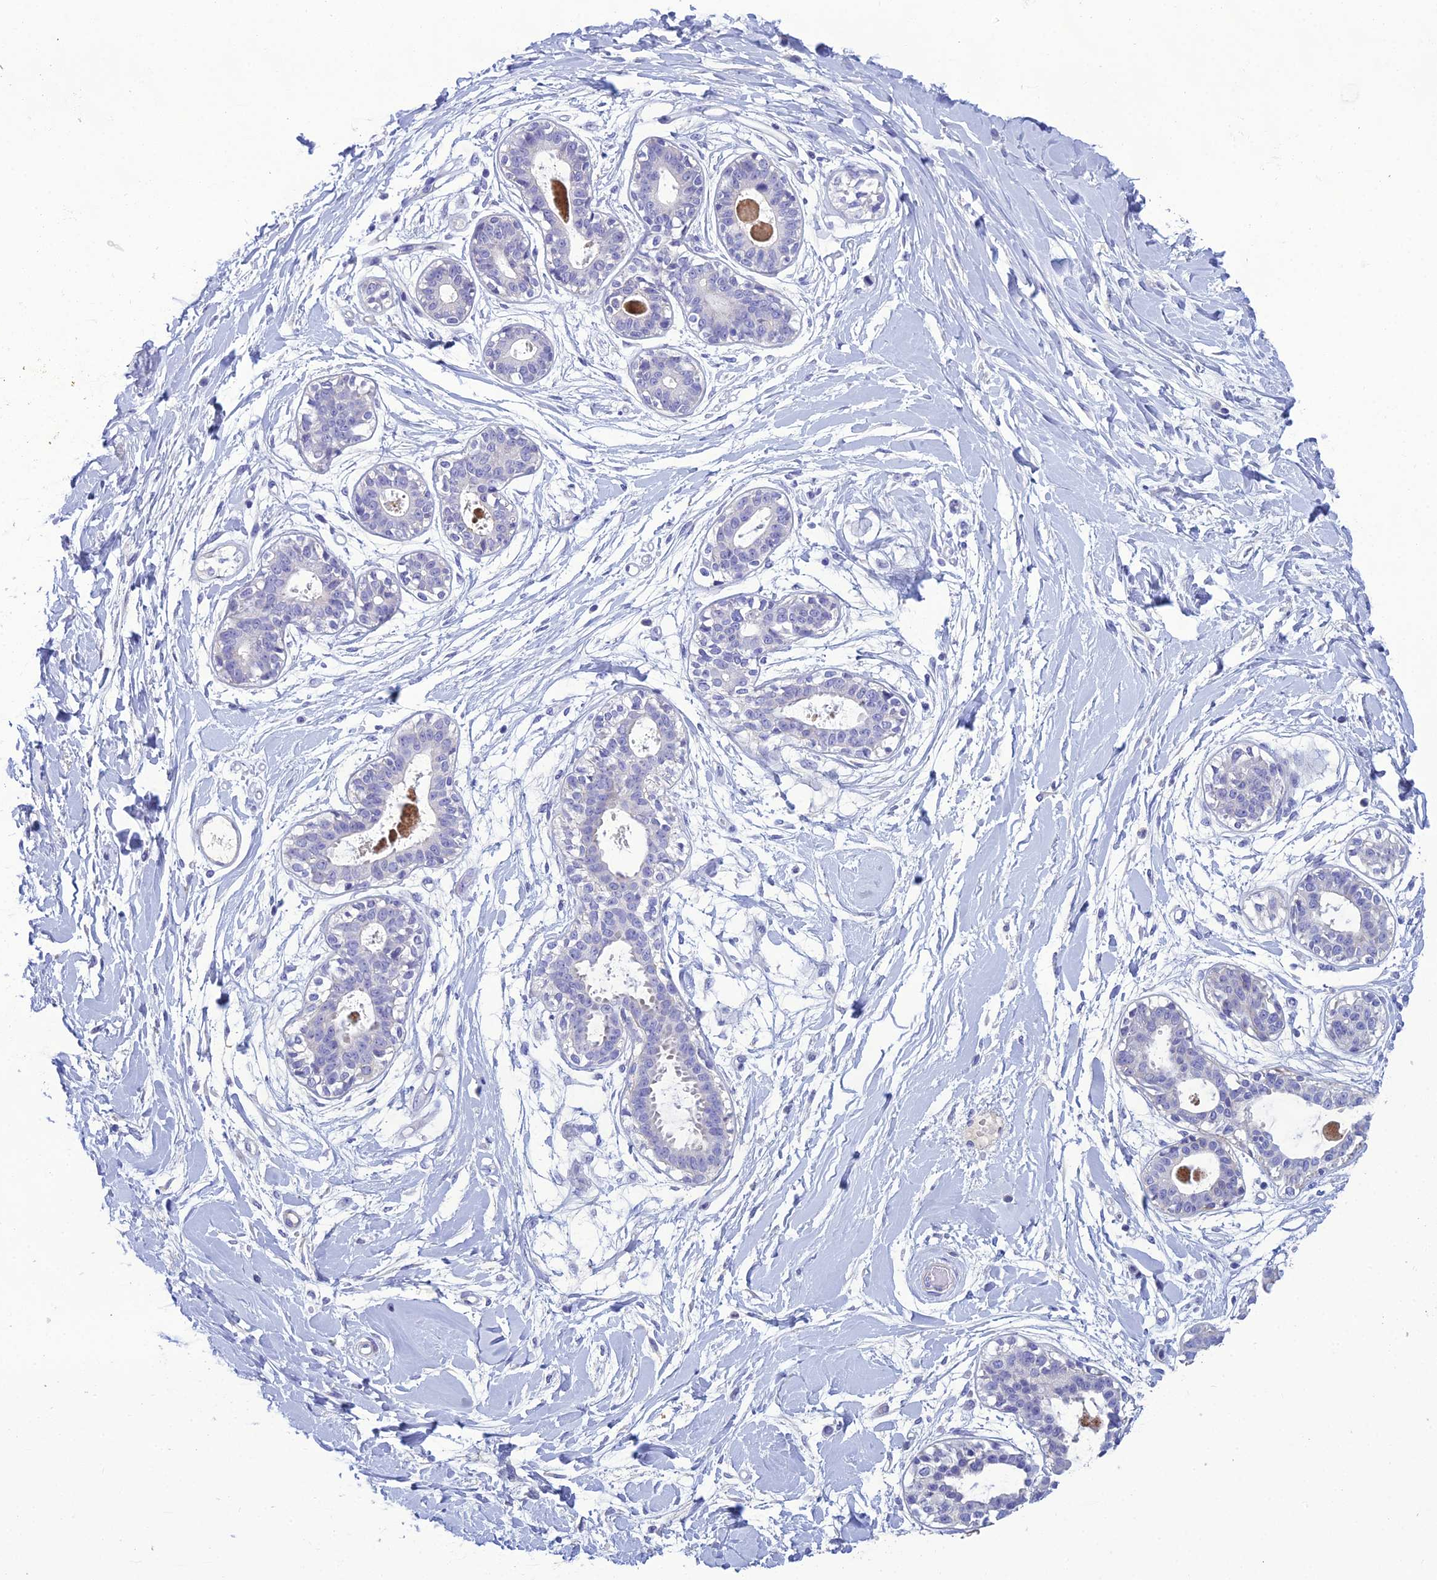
{"staining": {"intensity": "negative", "quantity": "none", "location": "none"}, "tissue": "breast", "cell_type": "Adipocytes", "image_type": "normal", "snomed": [{"axis": "morphology", "description": "Normal tissue, NOS"}, {"axis": "topography", "description": "Breast"}], "caption": "The image shows no staining of adipocytes in benign breast.", "gene": "OR56B1", "patient": {"sex": "female", "age": 45}}